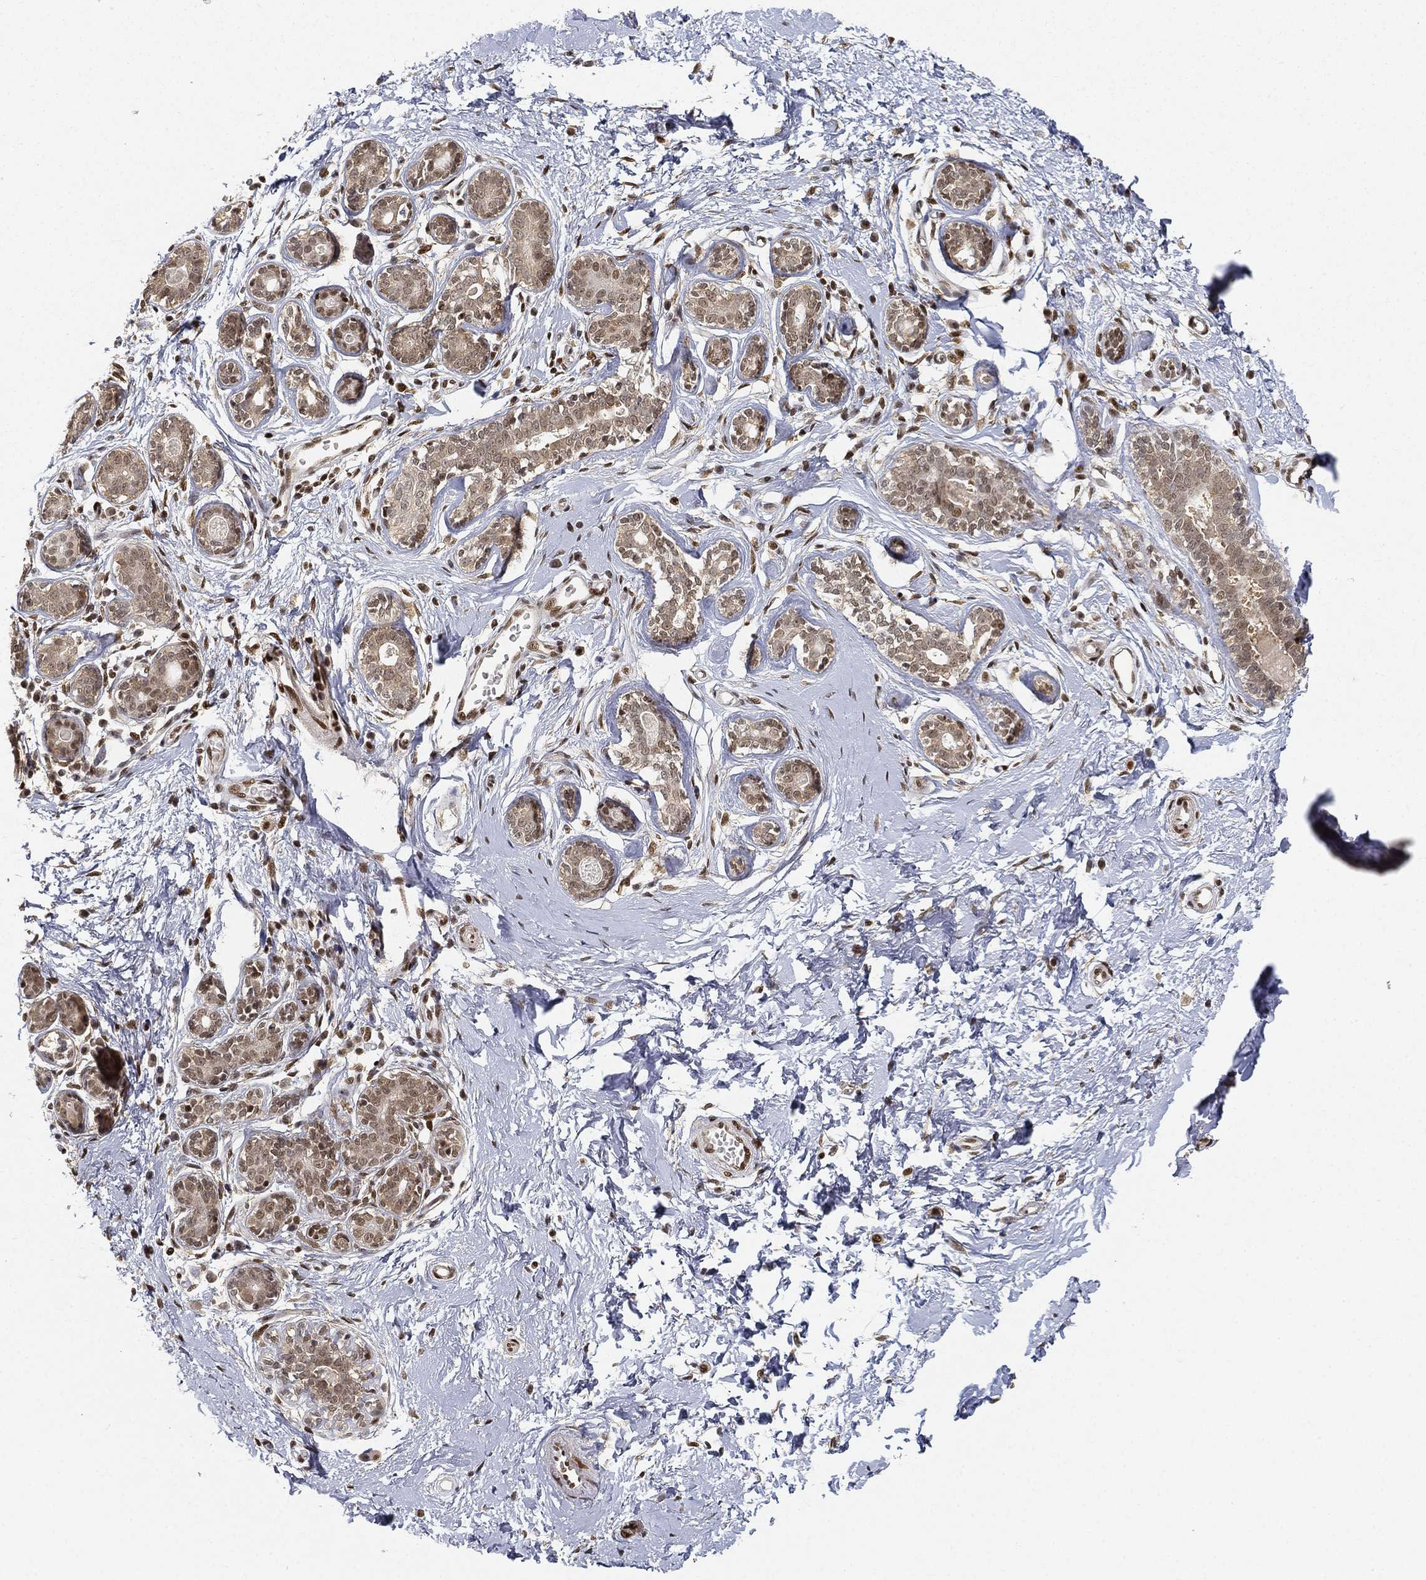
{"staining": {"intensity": "negative", "quantity": "none", "location": "none"}, "tissue": "breast", "cell_type": "Adipocytes", "image_type": "normal", "snomed": [{"axis": "morphology", "description": "Normal tissue, NOS"}, {"axis": "topography", "description": "Breast"}], "caption": "High power microscopy histopathology image of an IHC micrograph of benign breast, revealing no significant staining in adipocytes.", "gene": "CRTC3", "patient": {"sex": "female", "age": 37}}